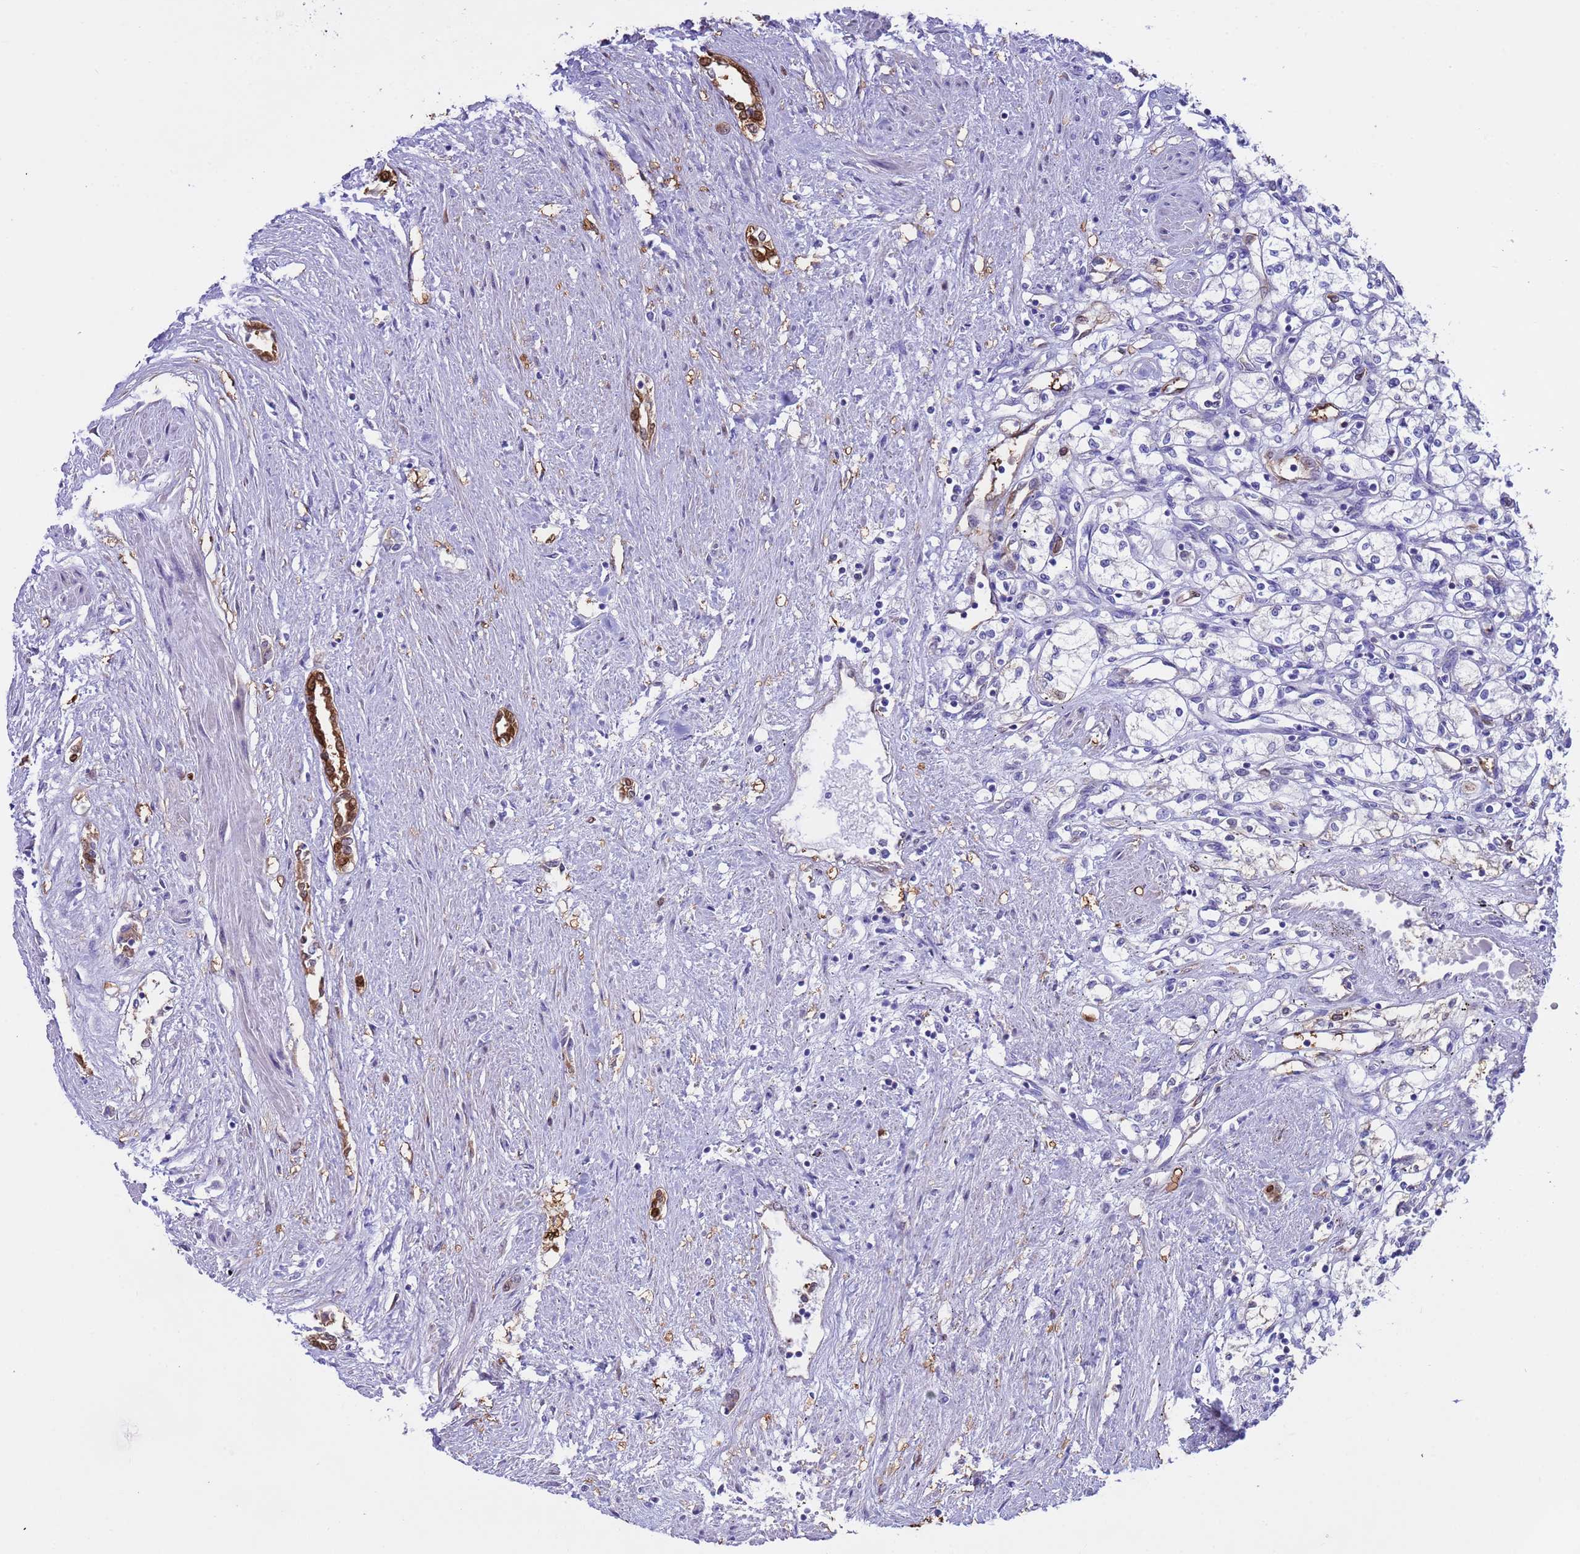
{"staining": {"intensity": "negative", "quantity": "none", "location": "none"}, "tissue": "renal cancer", "cell_type": "Tumor cells", "image_type": "cancer", "snomed": [{"axis": "morphology", "description": "Adenocarcinoma, NOS"}, {"axis": "topography", "description": "Kidney"}], "caption": "Tumor cells show no significant positivity in adenocarcinoma (renal).", "gene": "C6orf47", "patient": {"sex": "male", "age": 59}}